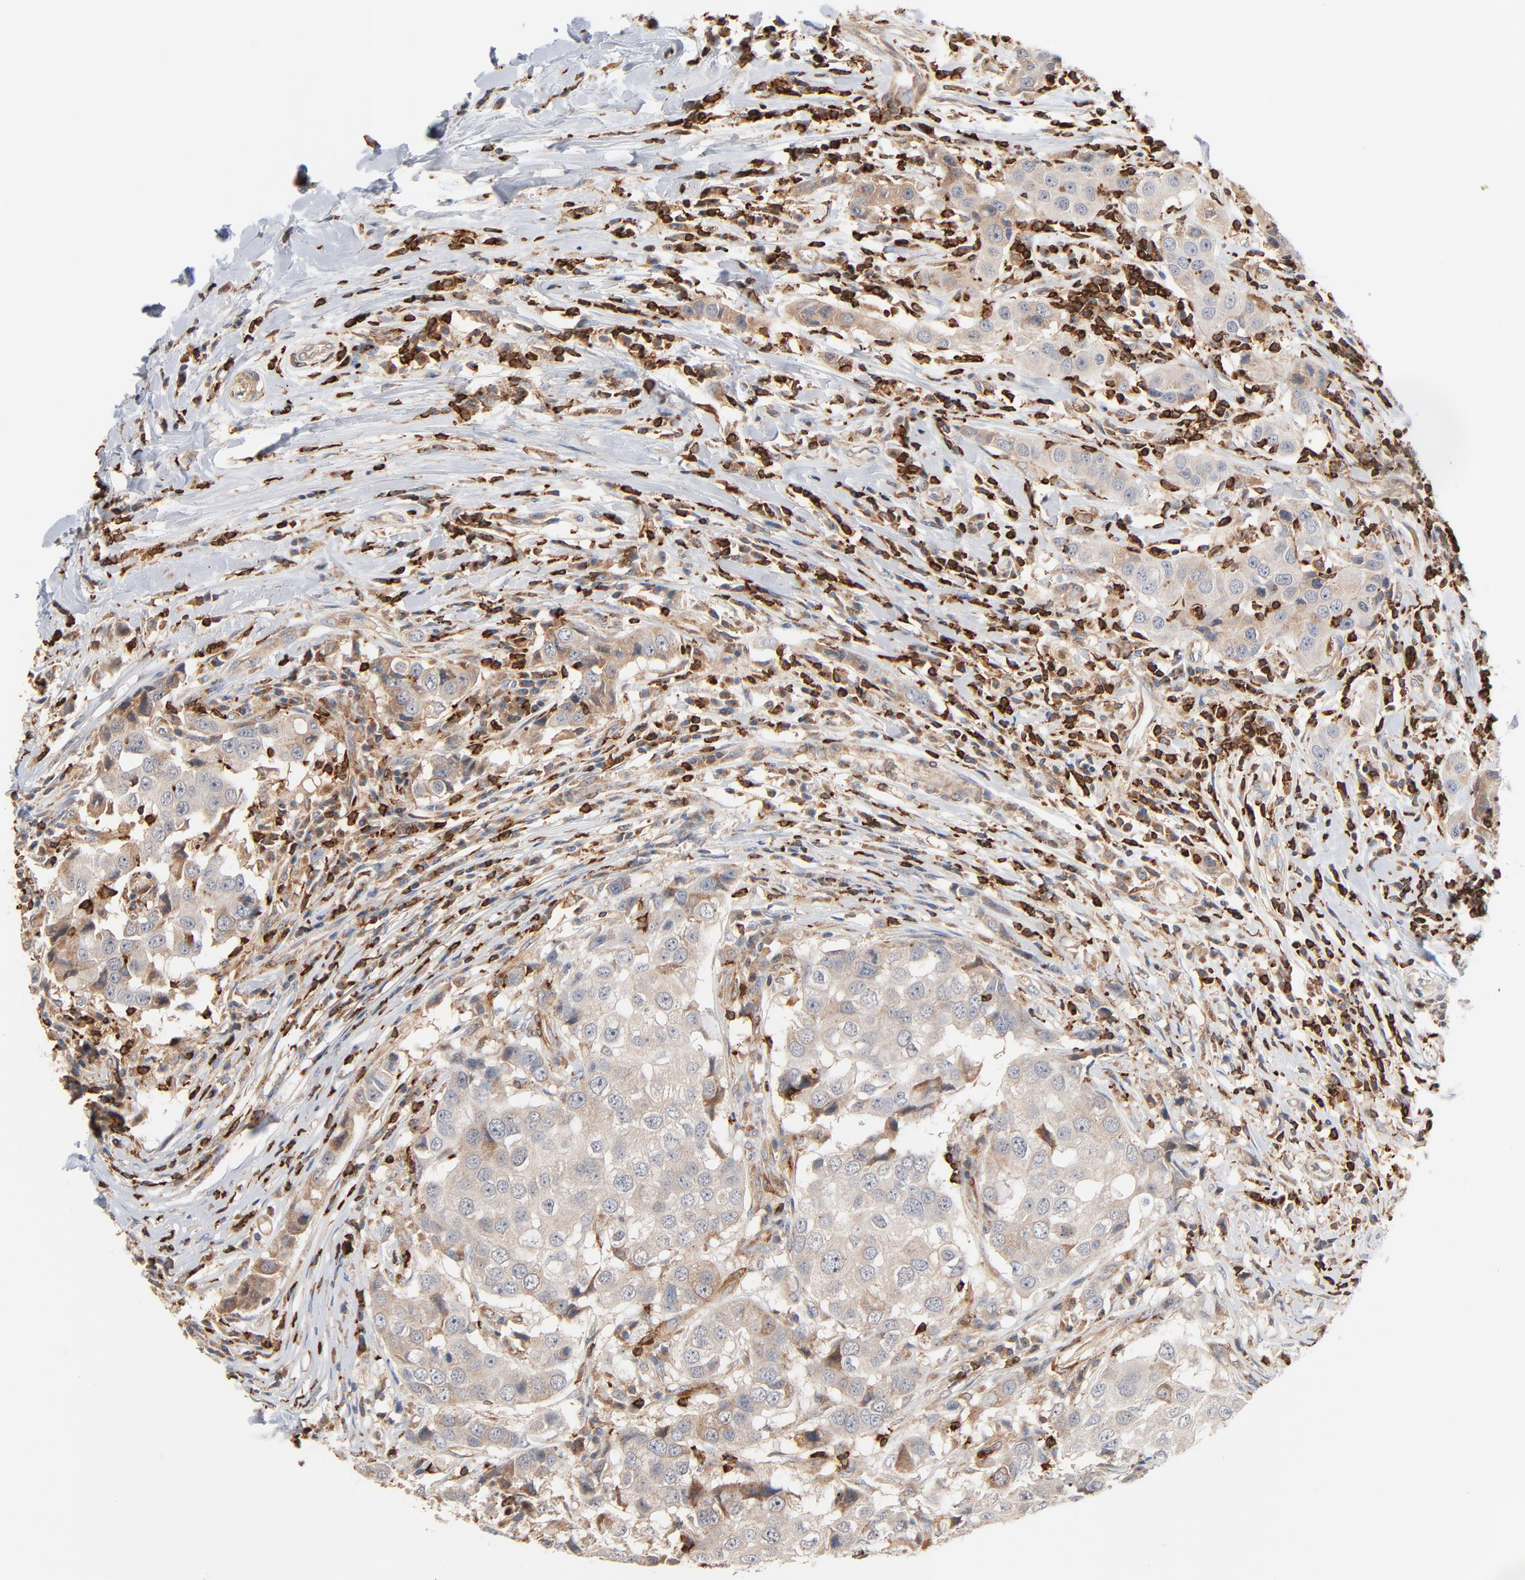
{"staining": {"intensity": "weak", "quantity": ">75%", "location": "cytoplasmic/membranous"}, "tissue": "breast cancer", "cell_type": "Tumor cells", "image_type": "cancer", "snomed": [{"axis": "morphology", "description": "Duct carcinoma"}, {"axis": "topography", "description": "Breast"}], "caption": "The histopathology image demonstrates immunohistochemical staining of breast cancer (infiltrating ductal carcinoma). There is weak cytoplasmic/membranous staining is present in approximately >75% of tumor cells.", "gene": "SH3KBP1", "patient": {"sex": "female", "age": 27}}